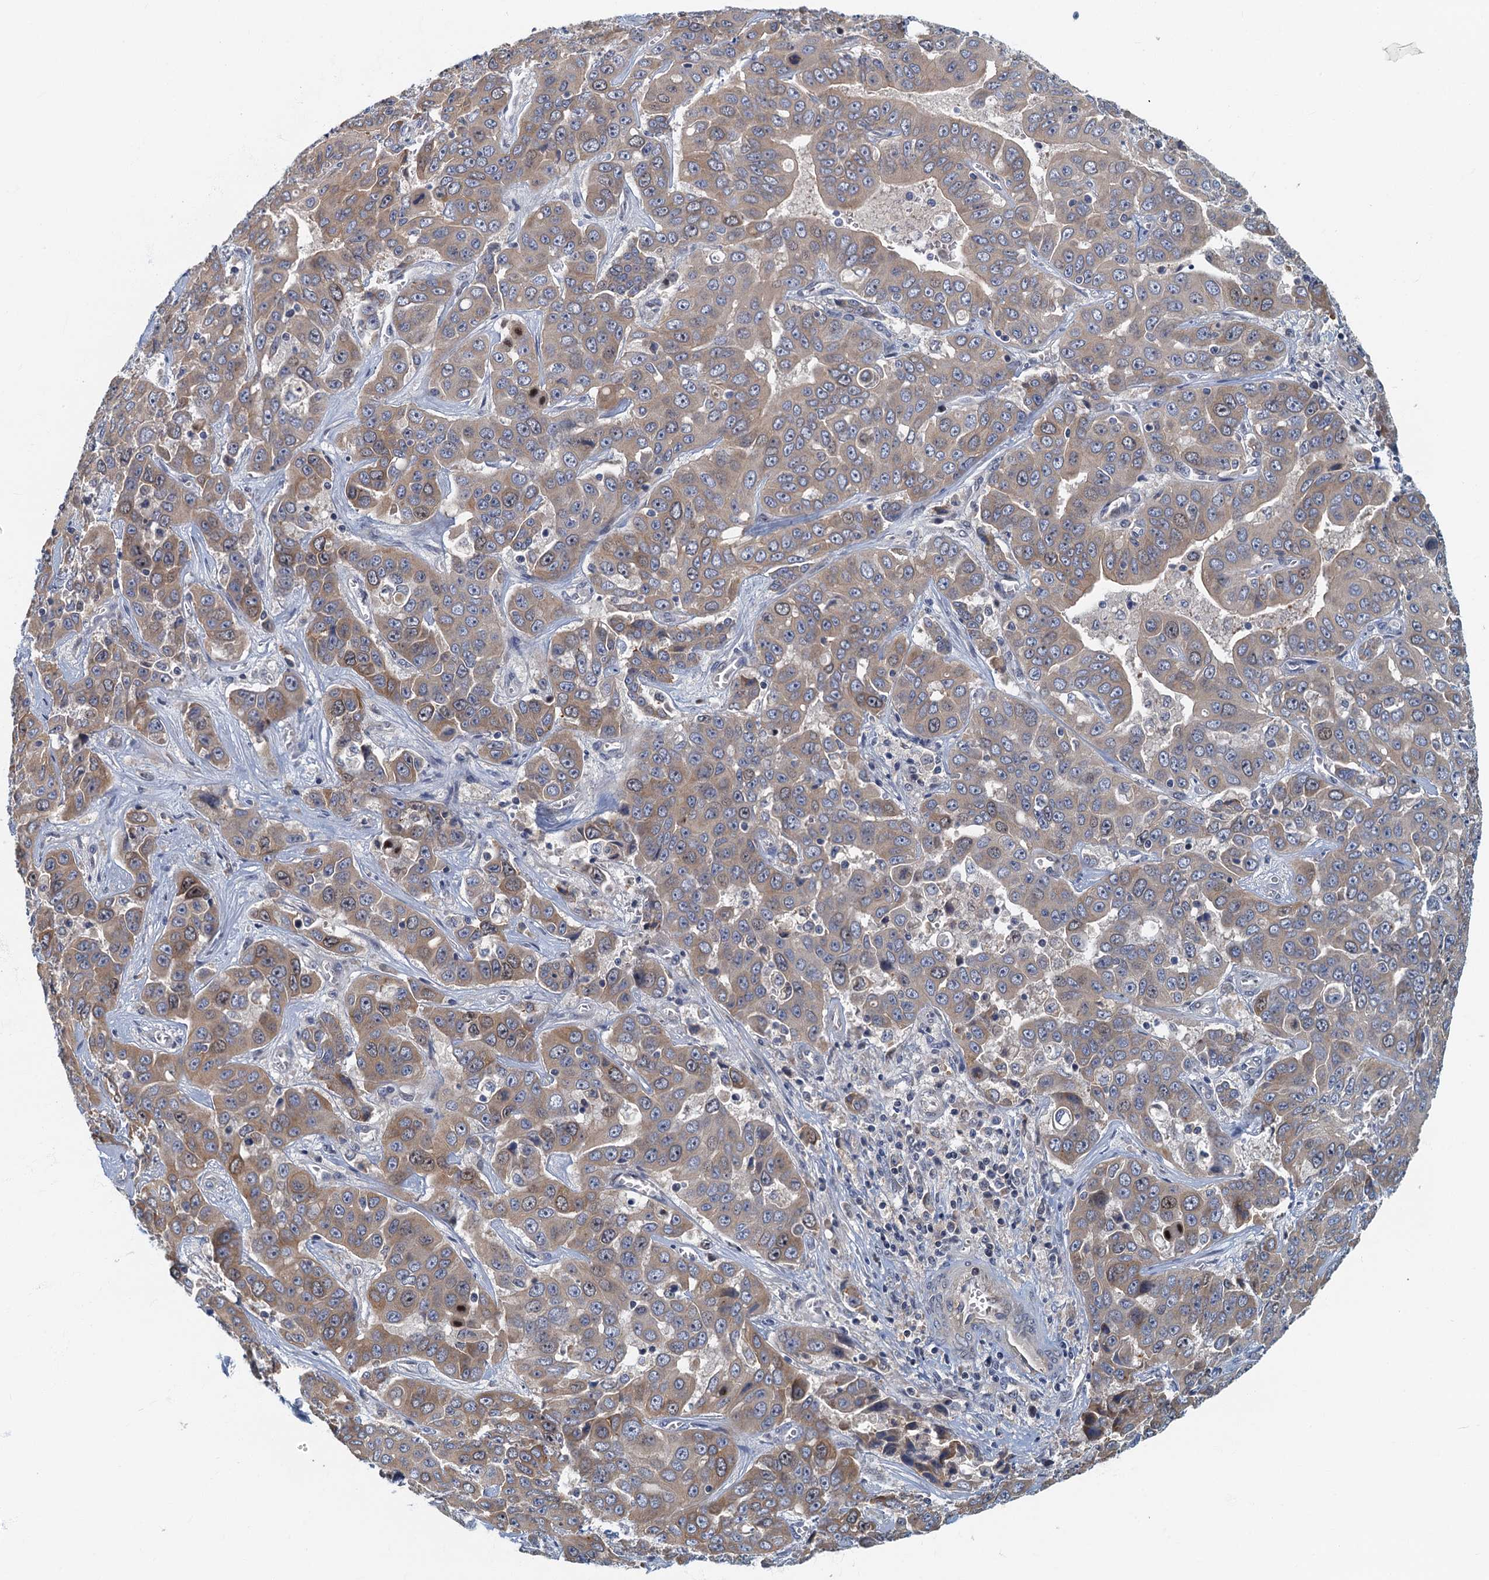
{"staining": {"intensity": "weak", "quantity": ">75%", "location": "cytoplasmic/membranous"}, "tissue": "liver cancer", "cell_type": "Tumor cells", "image_type": "cancer", "snomed": [{"axis": "morphology", "description": "Cholangiocarcinoma"}, {"axis": "topography", "description": "Liver"}], "caption": "Immunohistochemistry (IHC) image of neoplastic tissue: liver cancer stained using IHC demonstrates low levels of weak protein expression localized specifically in the cytoplasmic/membranous of tumor cells, appearing as a cytoplasmic/membranous brown color.", "gene": "CKAP2L", "patient": {"sex": "female", "age": 52}}